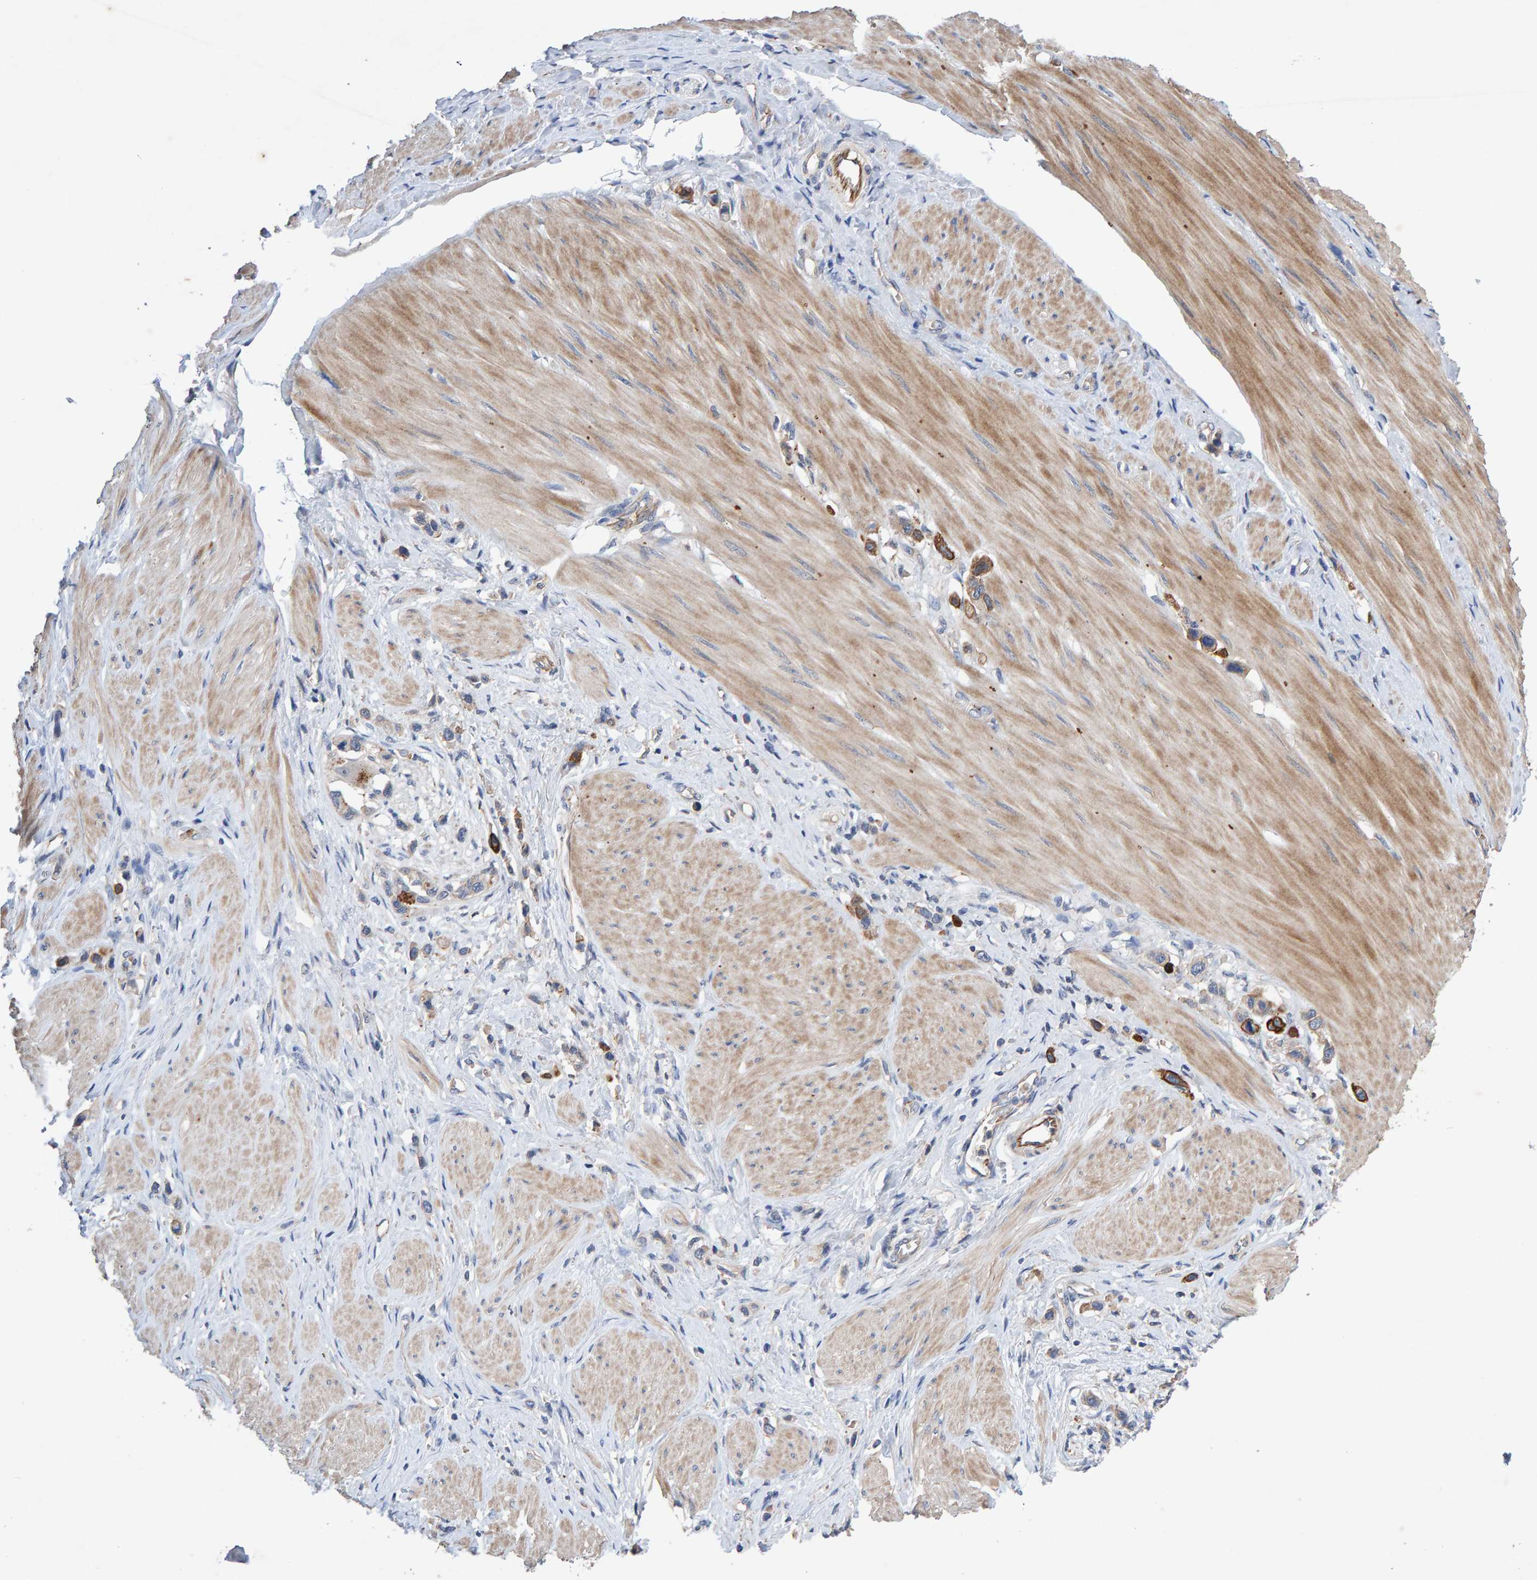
{"staining": {"intensity": "strong", "quantity": ">75%", "location": "cytoplasmic/membranous"}, "tissue": "stomach cancer", "cell_type": "Tumor cells", "image_type": "cancer", "snomed": [{"axis": "morphology", "description": "Adenocarcinoma, NOS"}, {"axis": "topography", "description": "Stomach"}], "caption": "High-magnification brightfield microscopy of stomach cancer stained with DAB (3,3'-diaminobenzidine) (brown) and counterstained with hematoxylin (blue). tumor cells exhibit strong cytoplasmic/membranous expression is seen in about>75% of cells. The staining was performed using DAB, with brown indicating positive protein expression. Nuclei are stained blue with hematoxylin.", "gene": "EFR3A", "patient": {"sex": "female", "age": 65}}